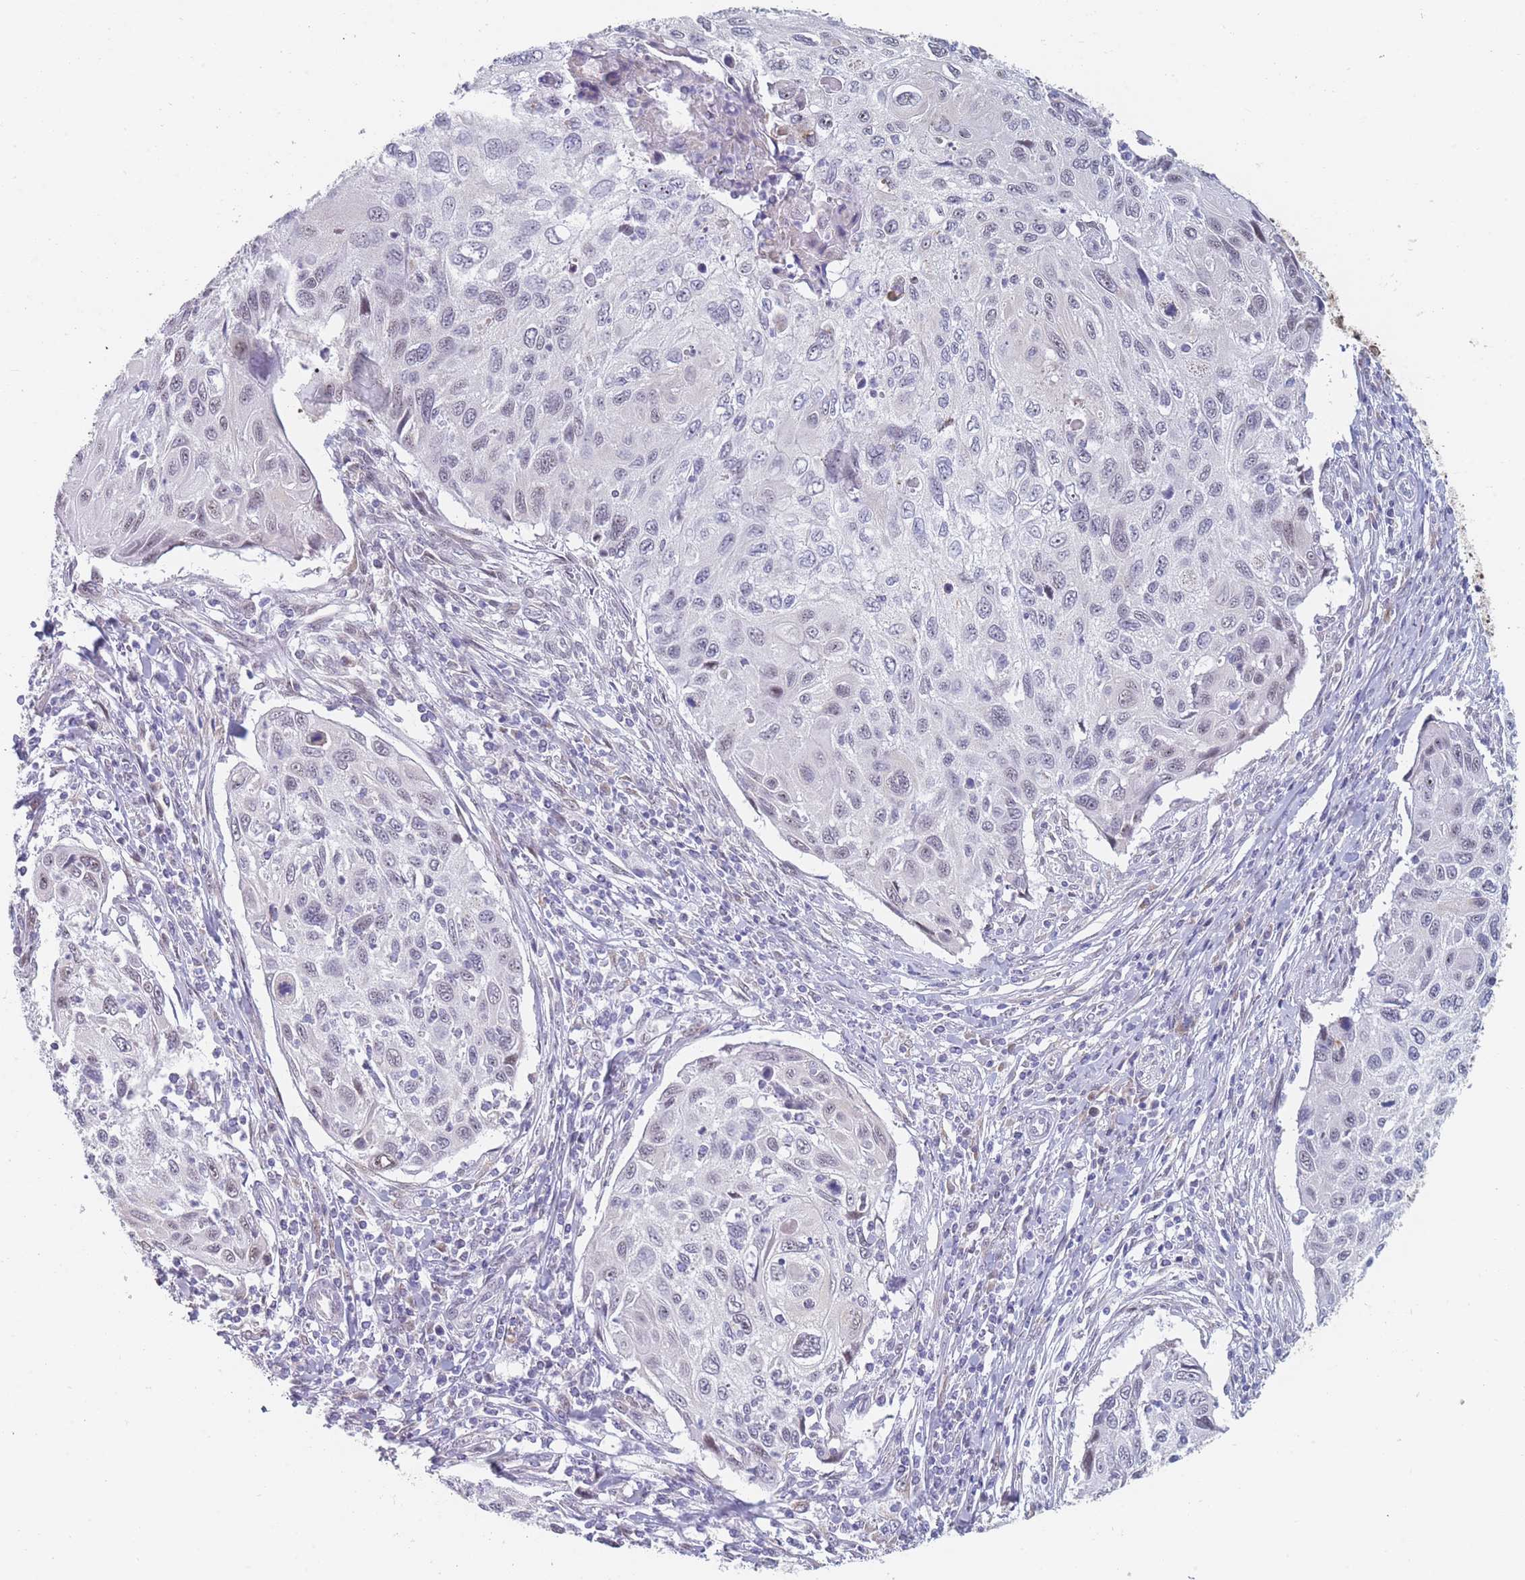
{"staining": {"intensity": "negative", "quantity": "none", "location": "none"}, "tissue": "cervical cancer", "cell_type": "Tumor cells", "image_type": "cancer", "snomed": [{"axis": "morphology", "description": "Squamous cell carcinoma, NOS"}, {"axis": "topography", "description": "Cervix"}], "caption": "Immunohistochemistry (IHC) of squamous cell carcinoma (cervical) demonstrates no positivity in tumor cells.", "gene": "TMED10", "patient": {"sex": "female", "age": 70}}